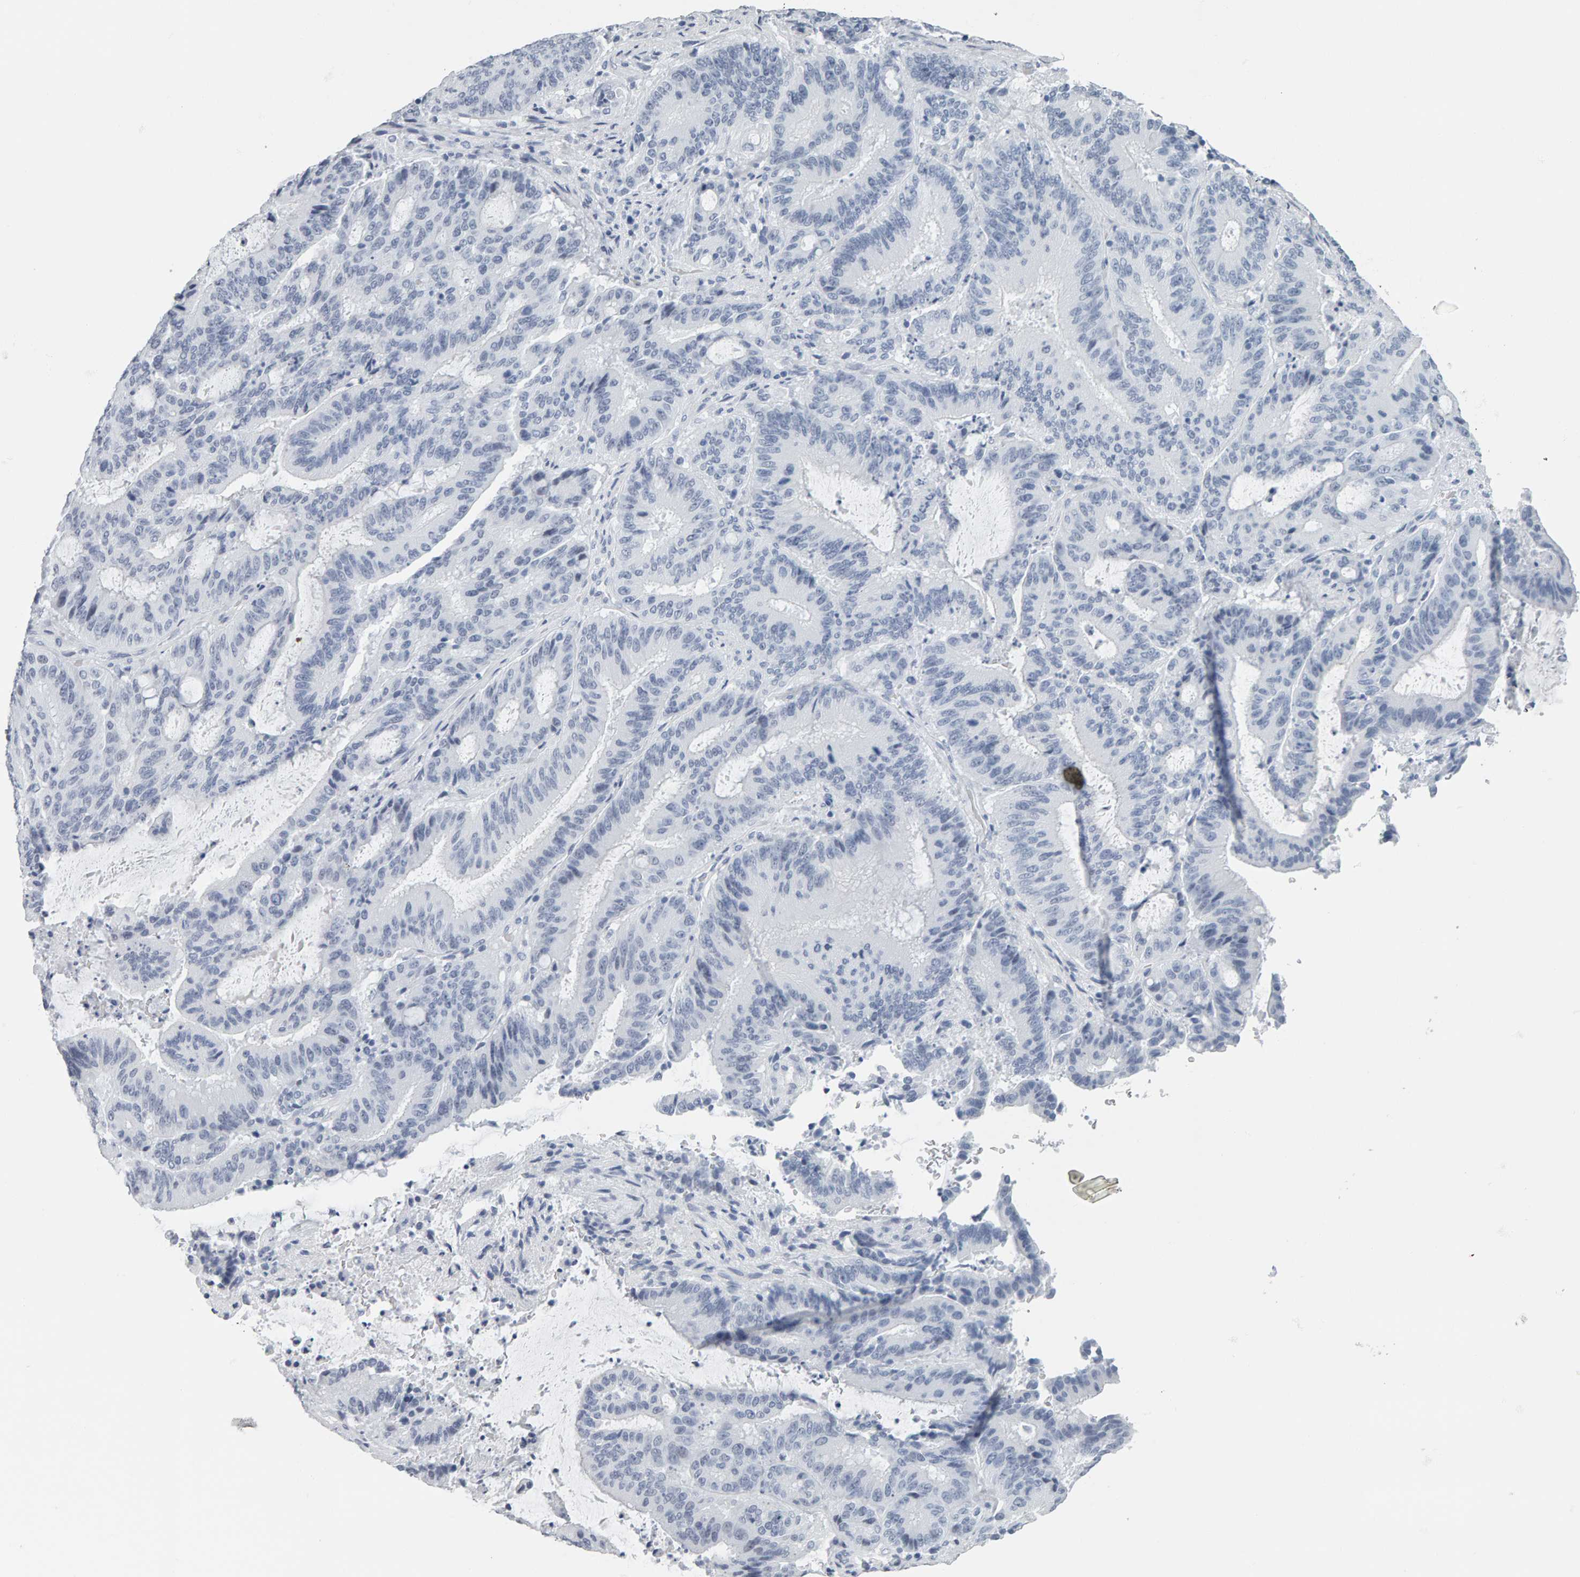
{"staining": {"intensity": "negative", "quantity": "none", "location": "none"}, "tissue": "liver cancer", "cell_type": "Tumor cells", "image_type": "cancer", "snomed": [{"axis": "morphology", "description": "Normal tissue, NOS"}, {"axis": "morphology", "description": "Cholangiocarcinoma"}, {"axis": "topography", "description": "Liver"}, {"axis": "topography", "description": "Peripheral nerve tissue"}], "caption": "Tumor cells are negative for protein expression in human liver cancer (cholangiocarcinoma).", "gene": "SPACA3", "patient": {"sex": "female", "age": 73}}